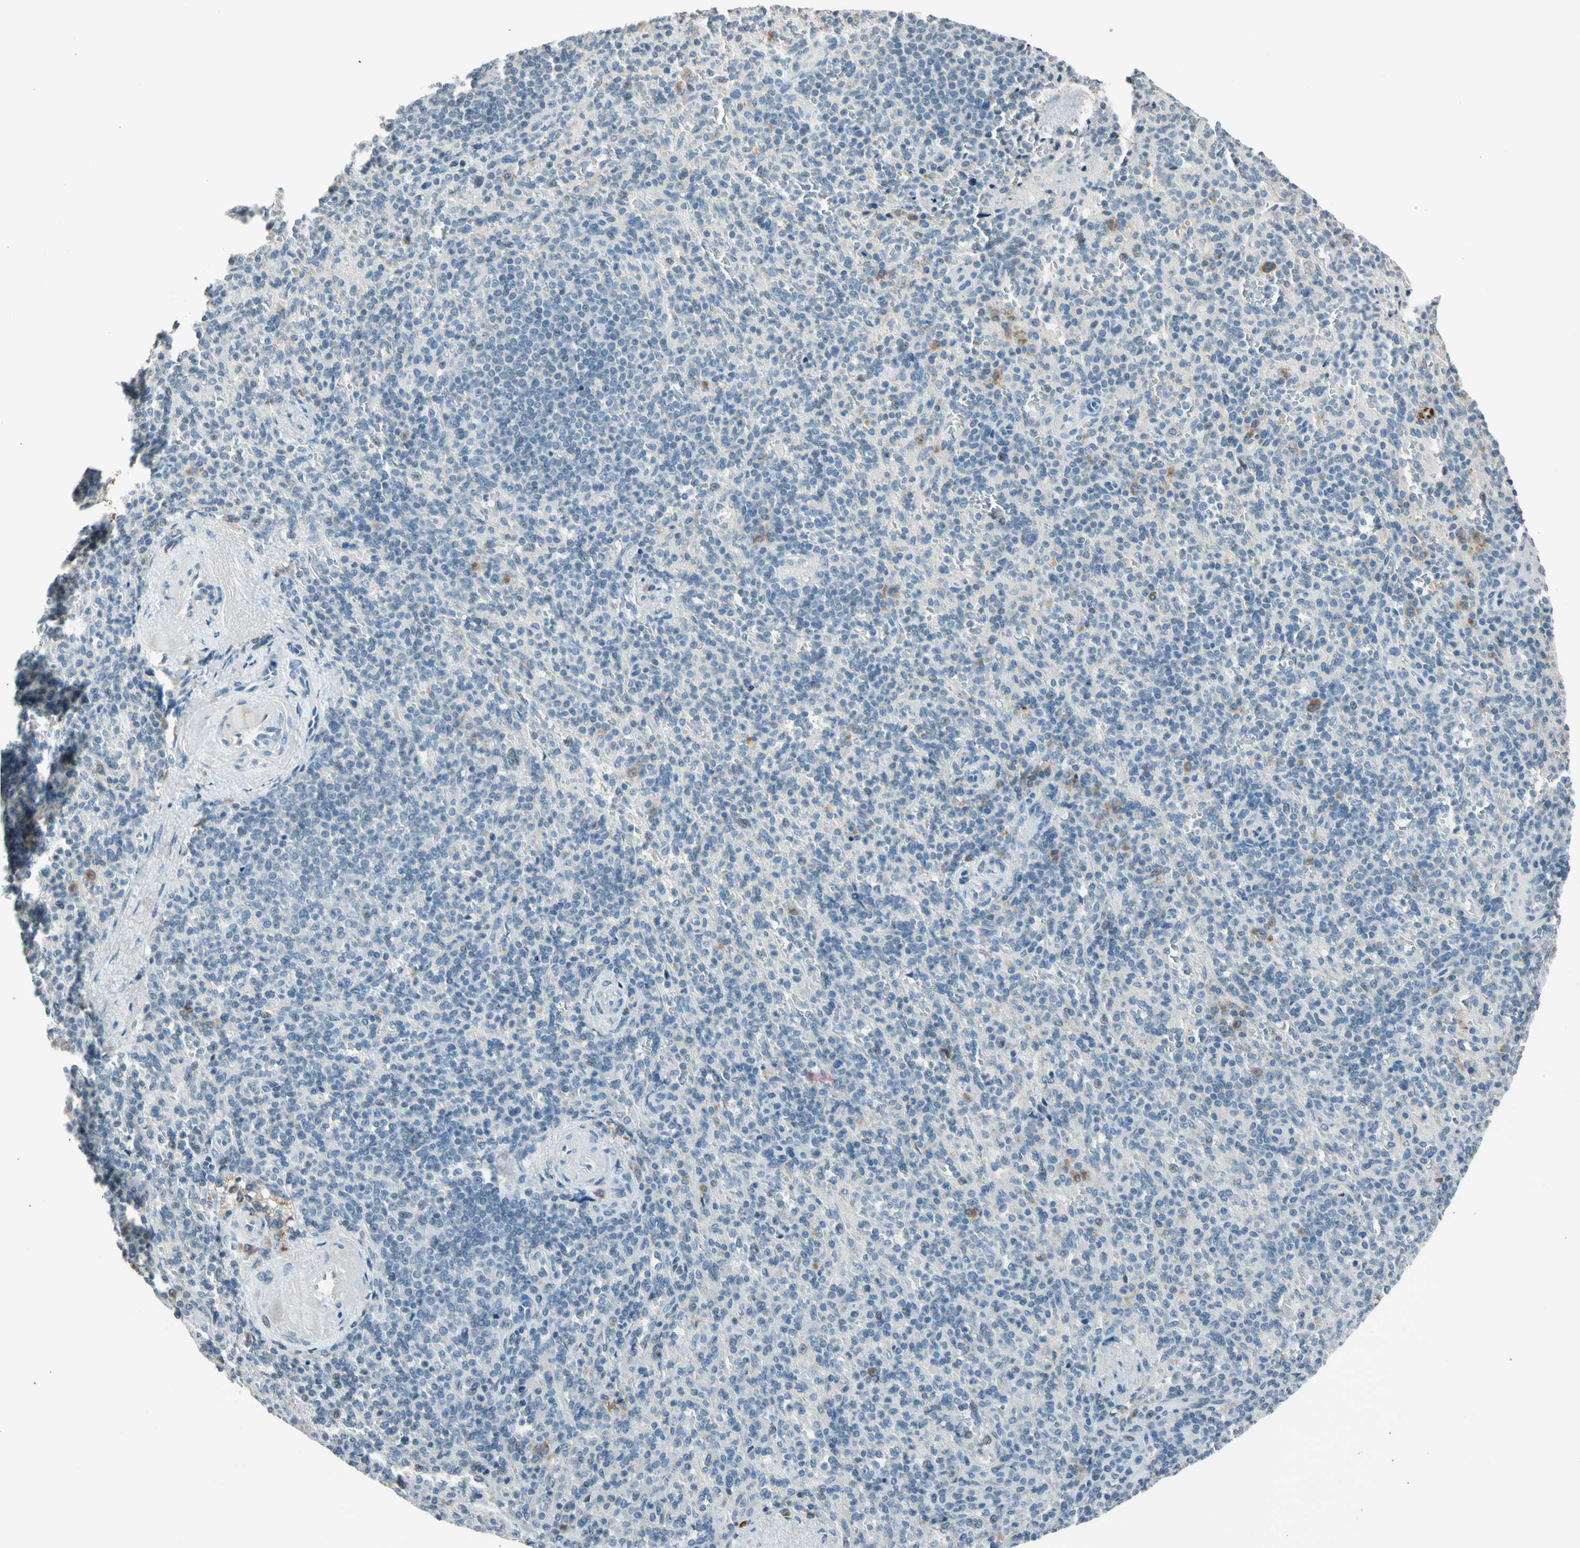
{"staining": {"intensity": "negative", "quantity": "none", "location": "none"}, "tissue": "spleen", "cell_type": "Cells in red pulp", "image_type": "normal", "snomed": [{"axis": "morphology", "description": "Normal tissue, NOS"}, {"axis": "topography", "description": "Spleen"}], "caption": "Immunohistochemistry (IHC) of normal human spleen shows no staining in cells in red pulp. Nuclei are stained in blue.", "gene": "PDPN", "patient": {"sex": "female", "age": 74}}